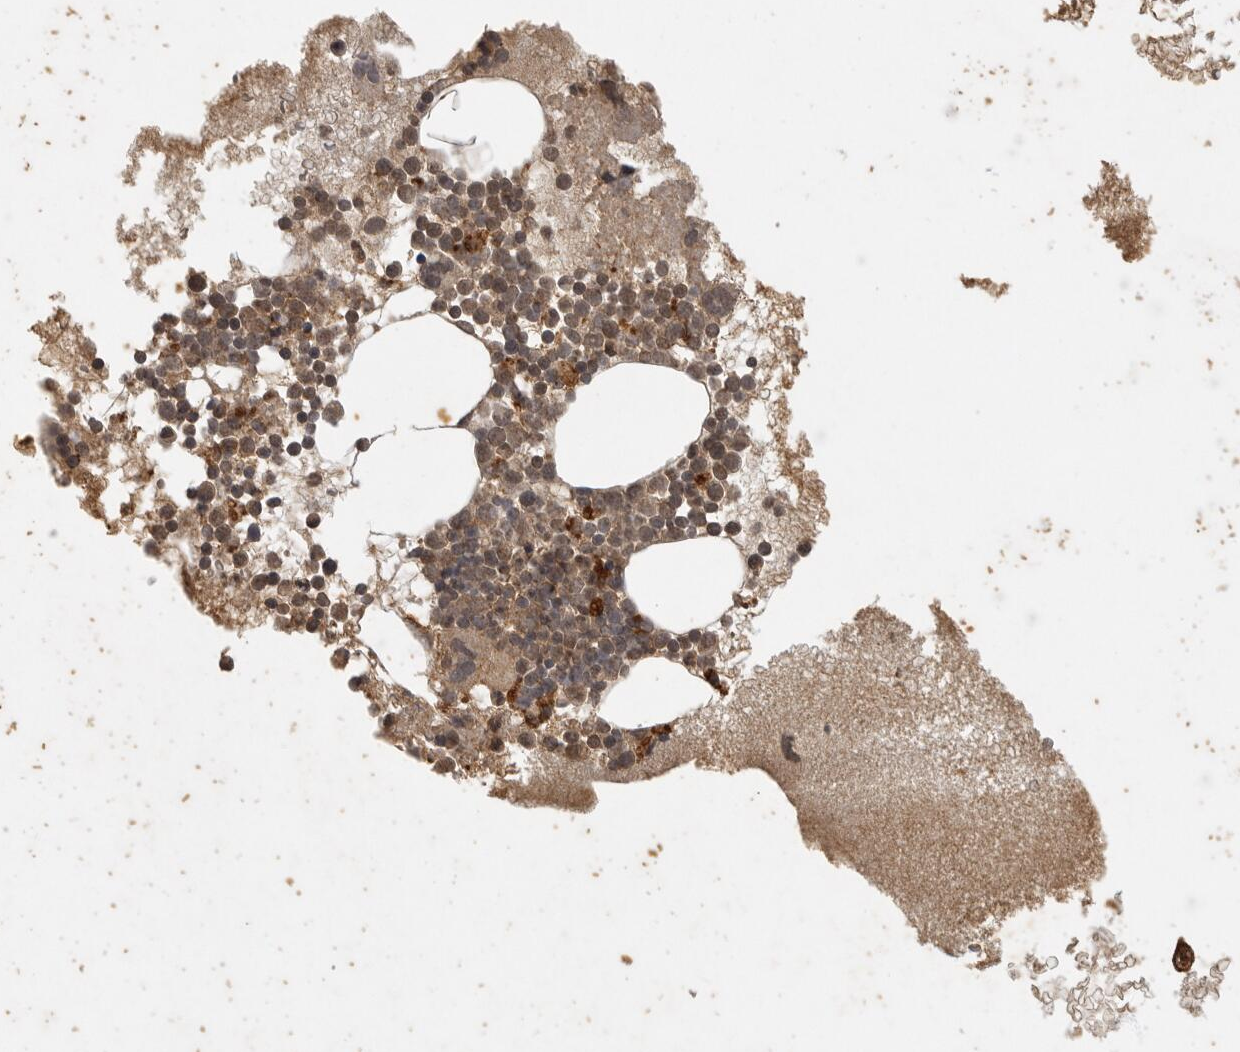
{"staining": {"intensity": "moderate", "quantity": "<25%", "location": "cytoplasmic/membranous"}, "tissue": "bone marrow", "cell_type": "Hematopoietic cells", "image_type": "normal", "snomed": [{"axis": "morphology", "description": "Normal tissue, NOS"}, {"axis": "morphology", "description": "Inflammation, NOS"}, {"axis": "topography", "description": "Bone marrow"}], "caption": "Immunohistochemistry (IHC) image of unremarkable human bone marrow stained for a protein (brown), which exhibits low levels of moderate cytoplasmic/membranous positivity in about <25% of hematopoietic cells.", "gene": "ICOSLG", "patient": {"sex": "female", "age": 45}}